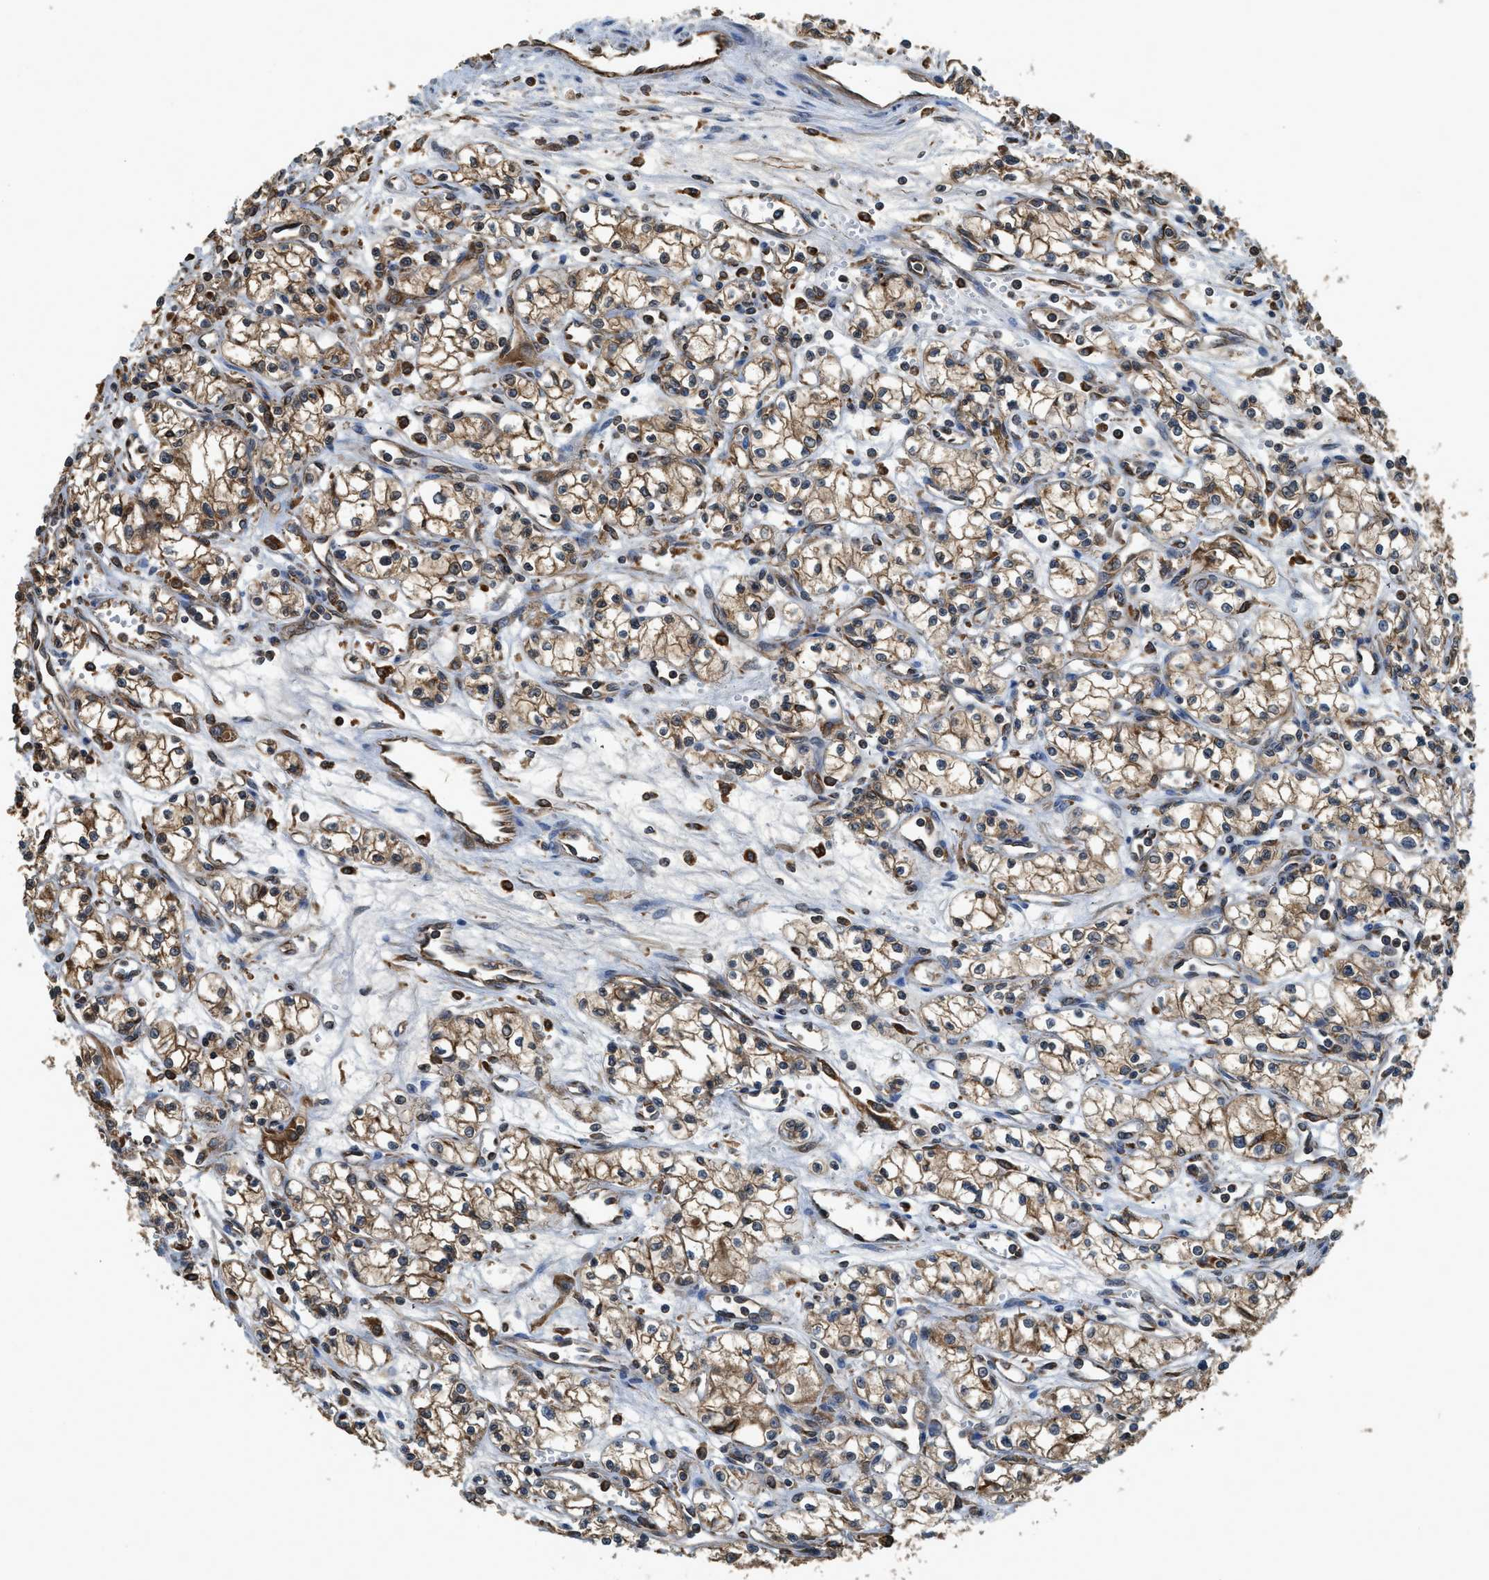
{"staining": {"intensity": "moderate", "quantity": ">75%", "location": "cytoplasmic/membranous"}, "tissue": "renal cancer", "cell_type": "Tumor cells", "image_type": "cancer", "snomed": [{"axis": "morphology", "description": "Normal tissue, NOS"}, {"axis": "morphology", "description": "Adenocarcinoma, NOS"}, {"axis": "topography", "description": "Kidney"}], "caption": "Tumor cells show moderate cytoplasmic/membranous expression in approximately >75% of cells in renal cancer.", "gene": "BCAP31", "patient": {"sex": "male", "age": 59}}